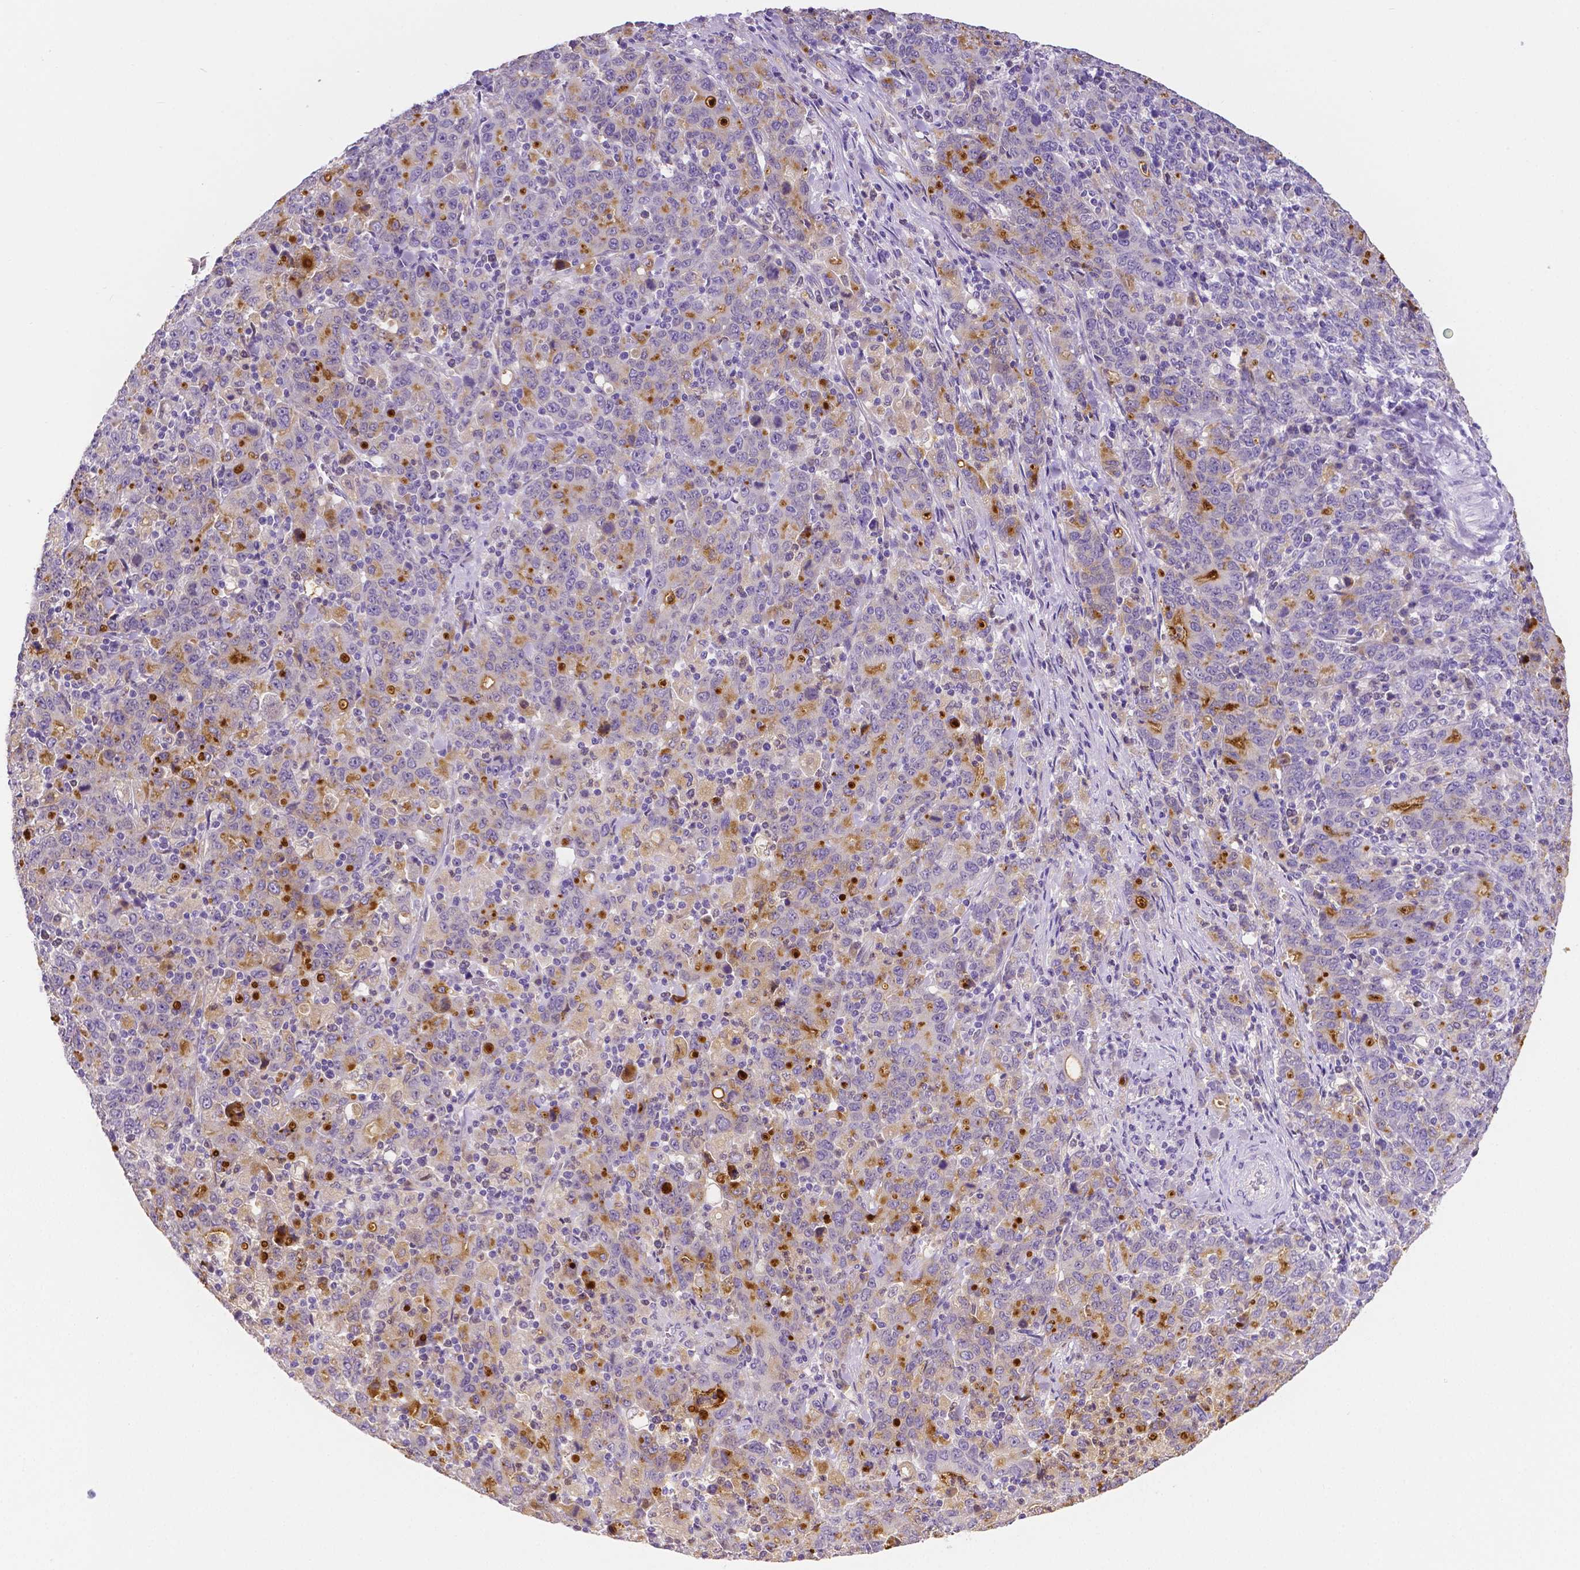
{"staining": {"intensity": "moderate", "quantity": "25%-75%", "location": "cytoplasmic/membranous,nuclear"}, "tissue": "stomach cancer", "cell_type": "Tumor cells", "image_type": "cancer", "snomed": [{"axis": "morphology", "description": "Adenocarcinoma, NOS"}, {"axis": "topography", "description": "Stomach, upper"}], "caption": "Moderate cytoplasmic/membranous and nuclear staining for a protein is identified in about 25%-75% of tumor cells of stomach cancer (adenocarcinoma) using immunohistochemistry.", "gene": "NXPH2", "patient": {"sex": "male", "age": 69}}